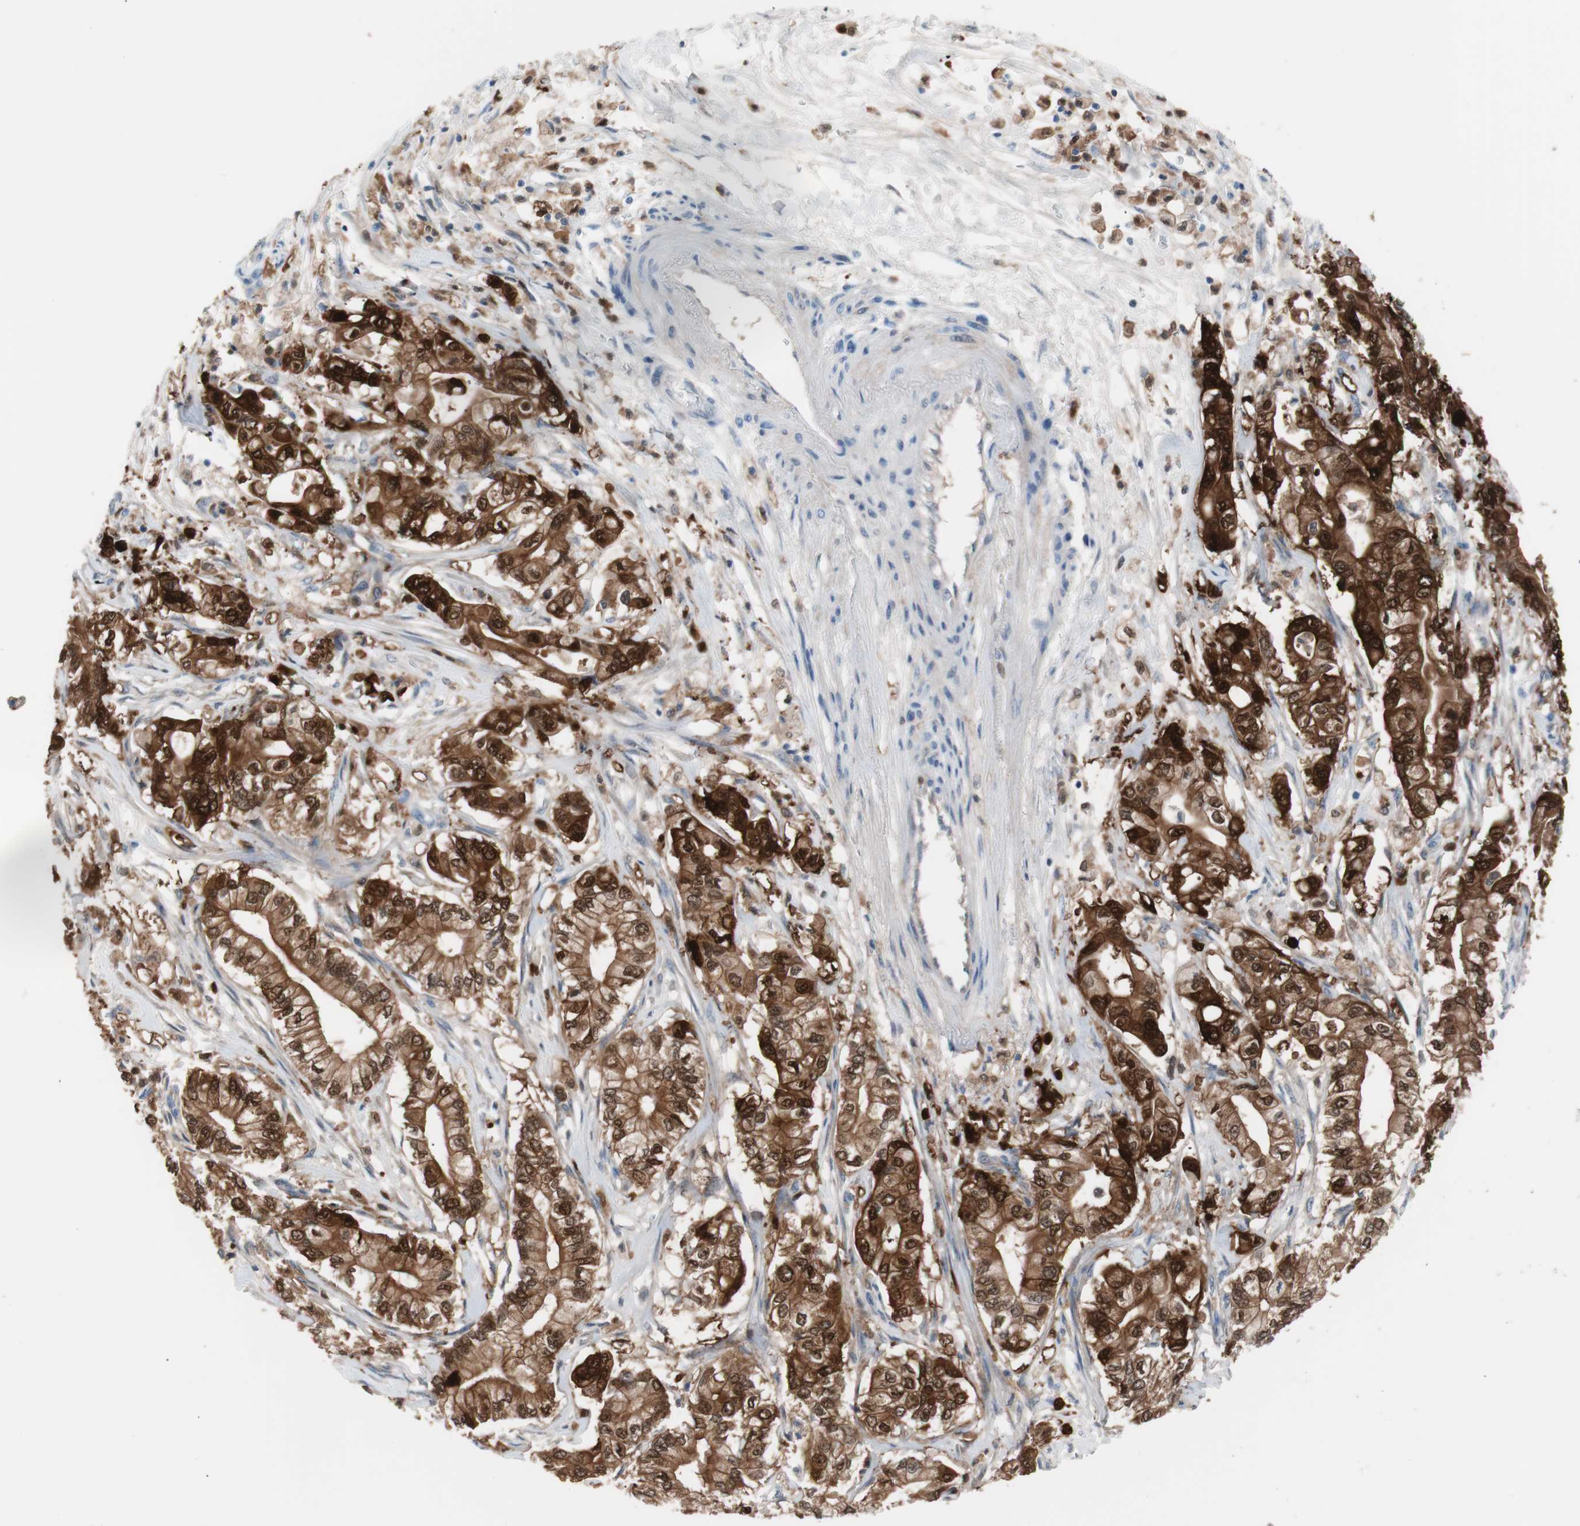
{"staining": {"intensity": "strong", "quantity": ">75%", "location": "cytoplasmic/membranous,nuclear"}, "tissue": "pancreatic cancer", "cell_type": "Tumor cells", "image_type": "cancer", "snomed": [{"axis": "morphology", "description": "Adenocarcinoma, NOS"}, {"axis": "topography", "description": "Pancreas"}], "caption": "A brown stain labels strong cytoplasmic/membranous and nuclear positivity of a protein in pancreatic adenocarcinoma tumor cells. The staining was performed using DAB (3,3'-diaminobenzidine), with brown indicating positive protein expression. Nuclei are stained blue with hematoxylin.", "gene": "IL18", "patient": {"sex": "male", "age": 70}}